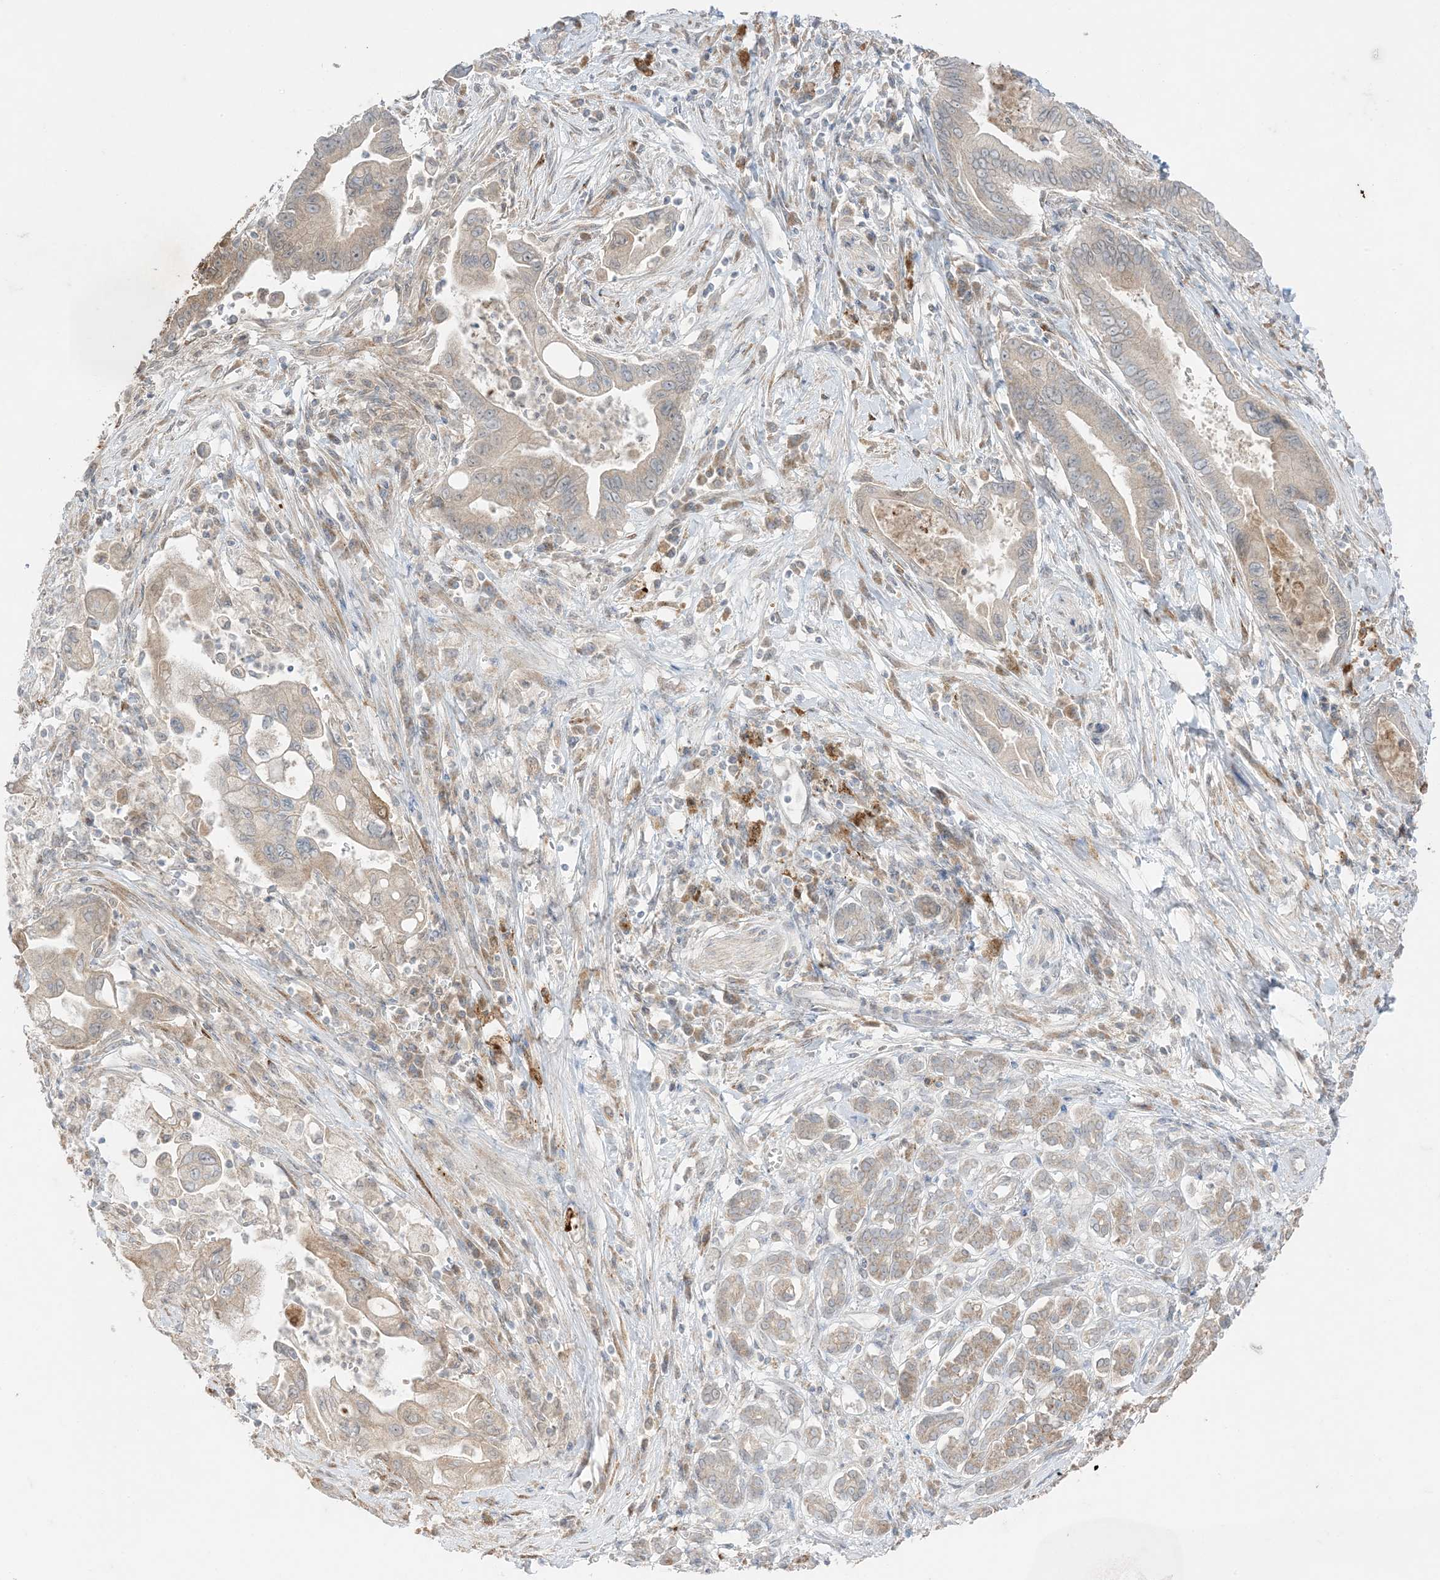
{"staining": {"intensity": "weak", "quantity": "<25%", "location": "cytoplasmic/membranous"}, "tissue": "pancreatic cancer", "cell_type": "Tumor cells", "image_type": "cancer", "snomed": [{"axis": "morphology", "description": "Adenocarcinoma, NOS"}, {"axis": "topography", "description": "Pancreas"}], "caption": "Image shows no protein positivity in tumor cells of pancreatic cancer (adenocarcinoma) tissue.", "gene": "ODC1", "patient": {"sex": "male", "age": 78}}